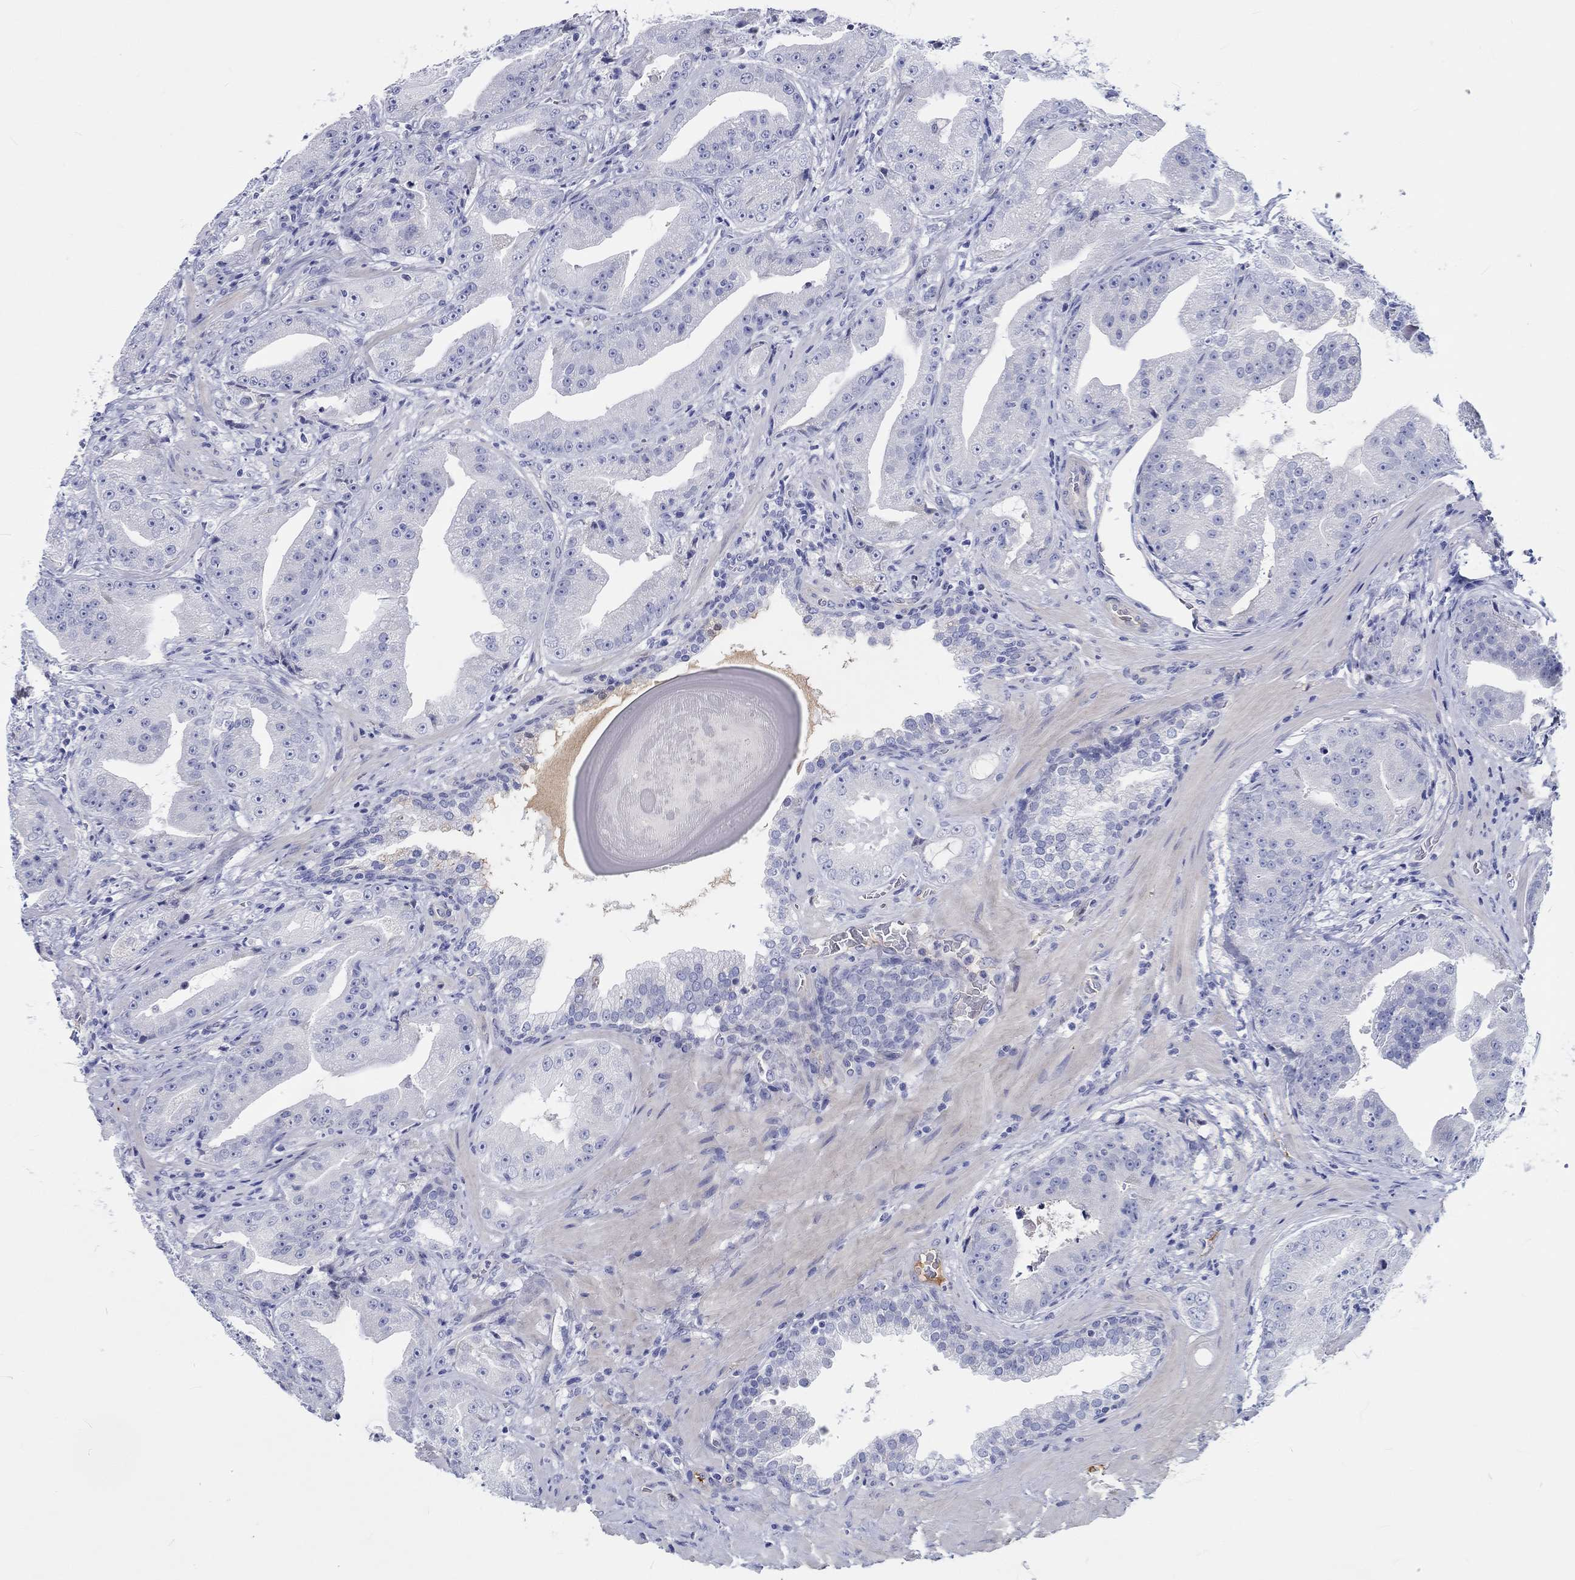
{"staining": {"intensity": "negative", "quantity": "none", "location": "none"}, "tissue": "prostate cancer", "cell_type": "Tumor cells", "image_type": "cancer", "snomed": [{"axis": "morphology", "description": "Adenocarcinoma, Low grade"}, {"axis": "topography", "description": "Prostate"}], "caption": "Immunohistochemistry image of neoplastic tissue: human adenocarcinoma (low-grade) (prostate) stained with DAB displays no significant protein positivity in tumor cells.", "gene": "CDY2B", "patient": {"sex": "male", "age": 62}}